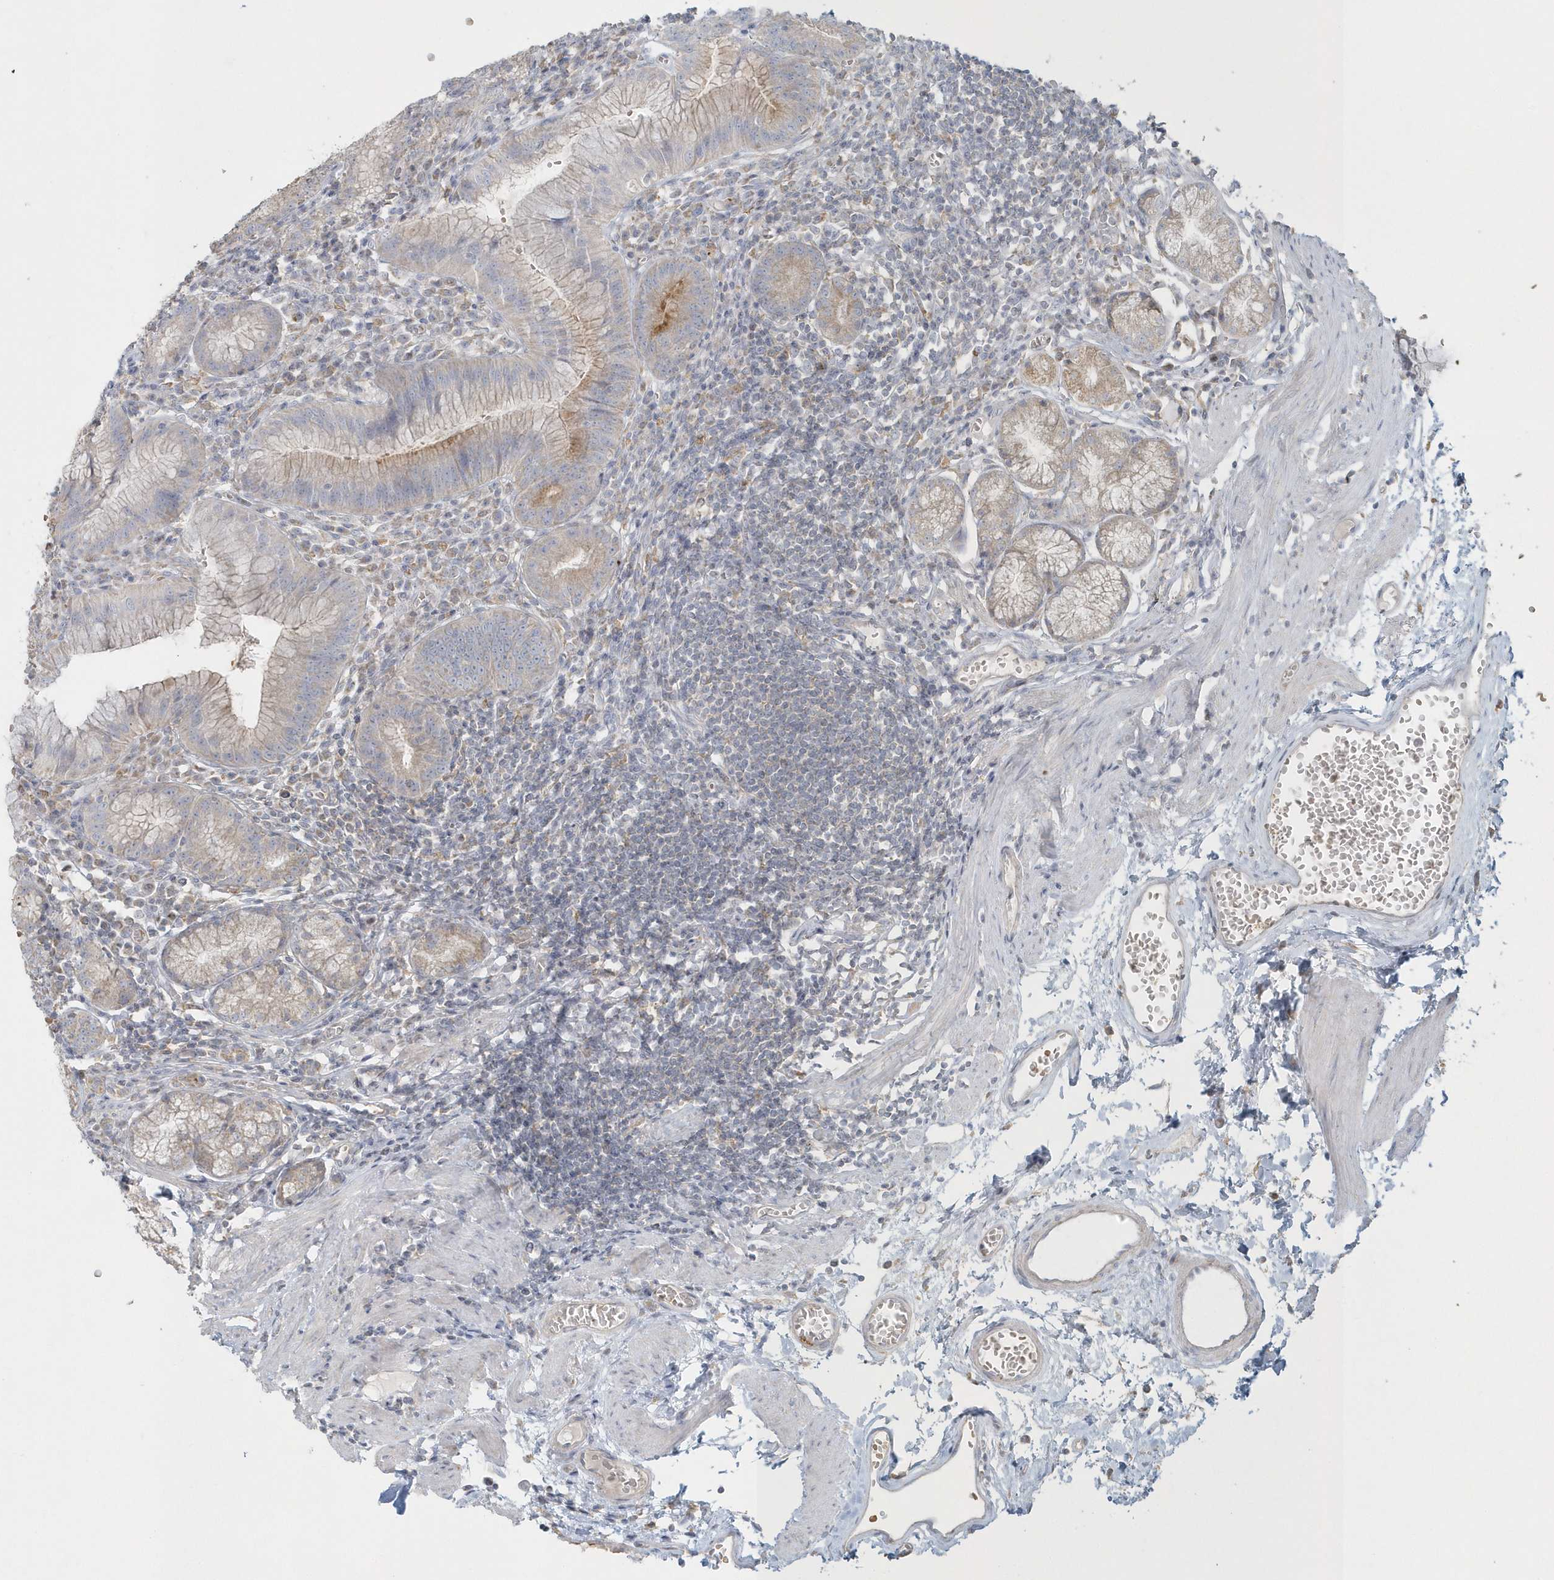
{"staining": {"intensity": "moderate", "quantity": "<25%", "location": "cytoplasmic/membranous"}, "tissue": "stomach", "cell_type": "Glandular cells", "image_type": "normal", "snomed": [{"axis": "morphology", "description": "Normal tissue, NOS"}, {"axis": "topography", "description": "Stomach"}], "caption": "This histopathology image reveals immunohistochemistry staining of benign stomach, with low moderate cytoplasmic/membranous positivity in about <25% of glandular cells.", "gene": "BLTP3A", "patient": {"sex": "male", "age": 55}}